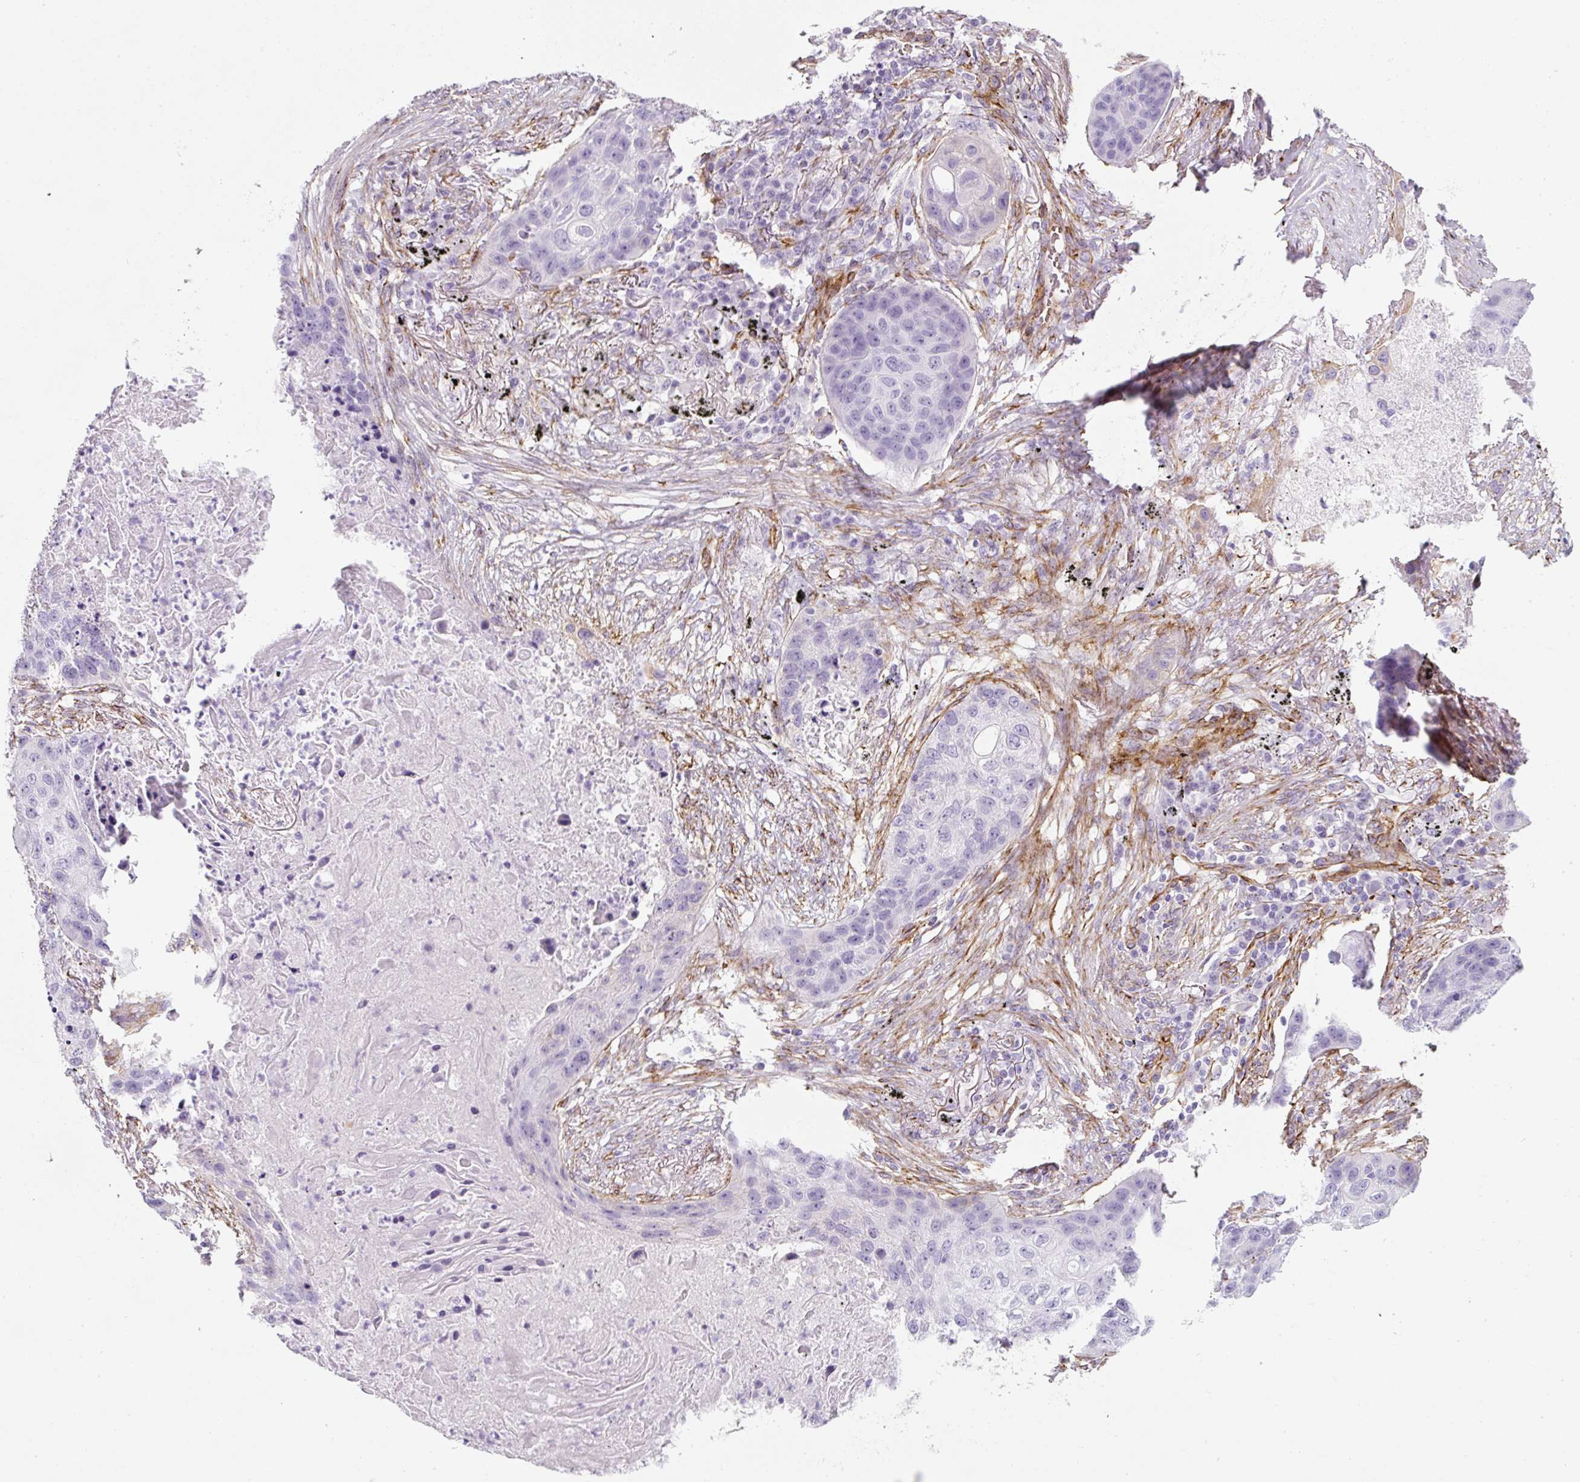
{"staining": {"intensity": "negative", "quantity": "none", "location": "none"}, "tissue": "lung cancer", "cell_type": "Tumor cells", "image_type": "cancer", "snomed": [{"axis": "morphology", "description": "Squamous cell carcinoma, NOS"}, {"axis": "topography", "description": "Lung"}], "caption": "DAB (3,3'-diaminobenzidine) immunohistochemical staining of human squamous cell carcinoma (lung) displays no significant staining in tumor cells.", "gene": "CAVIN3", "patient": {"sex": "female", "age": 63}}